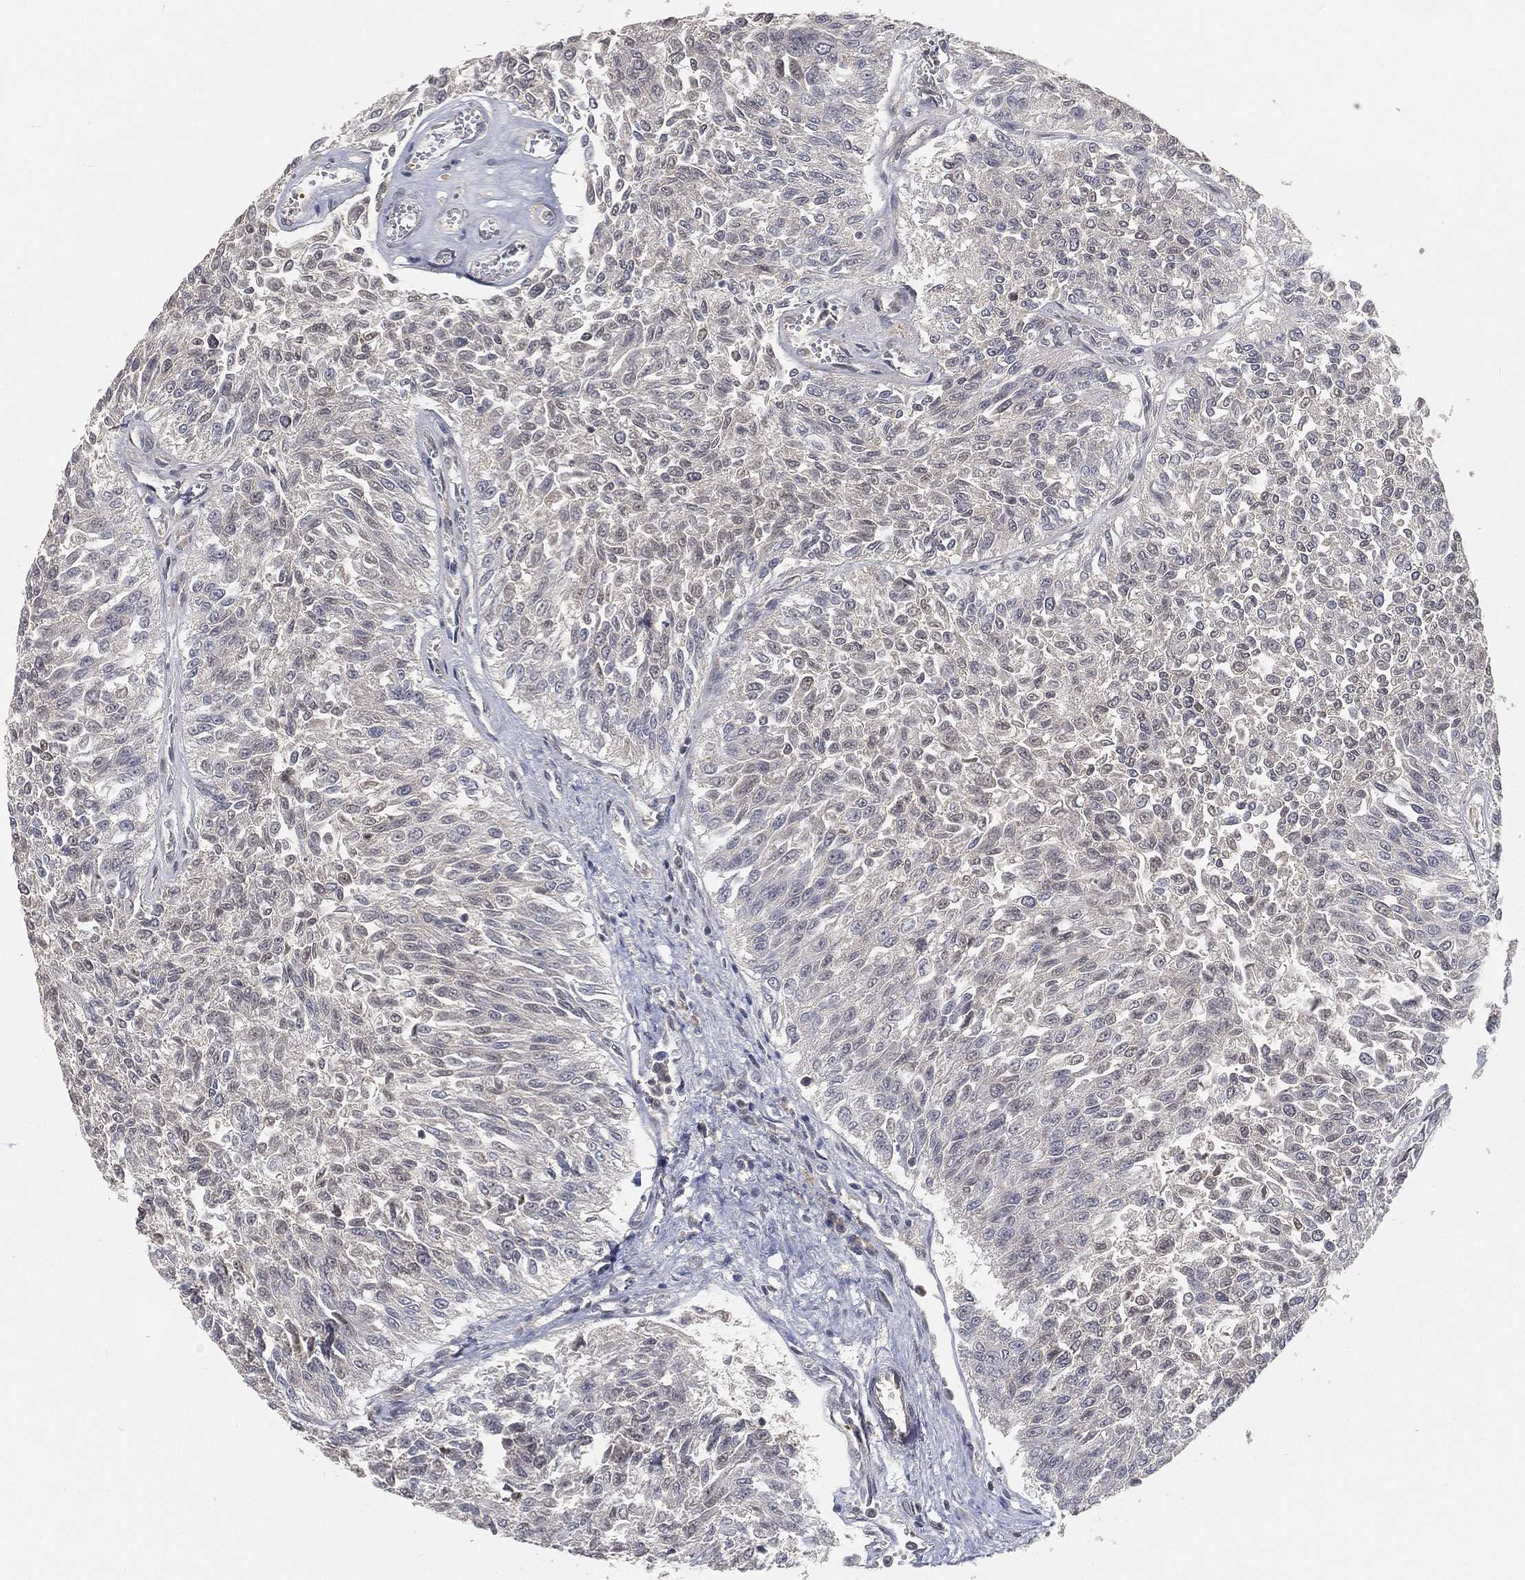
{"staining": {"intensity": "negative", "quantity": "none", "location": "none"}, "tissue": "urothelial cancer", "cell_type": "Tumor cells", "image_type": "cancer", "snomed": [{"axis": "morphology", "description": "Urothelial carcinoma, Low grade"}, {"axis": "topography", "description": "Urinary bladder"}], "caption": "This is a histopathology image of immunohistochemistry (IHC) staining of urothelial cancer, which shows no positivity in tumor cells.", "gene": "MAPK1", "patient": {"sex": "male", "age": 78}}